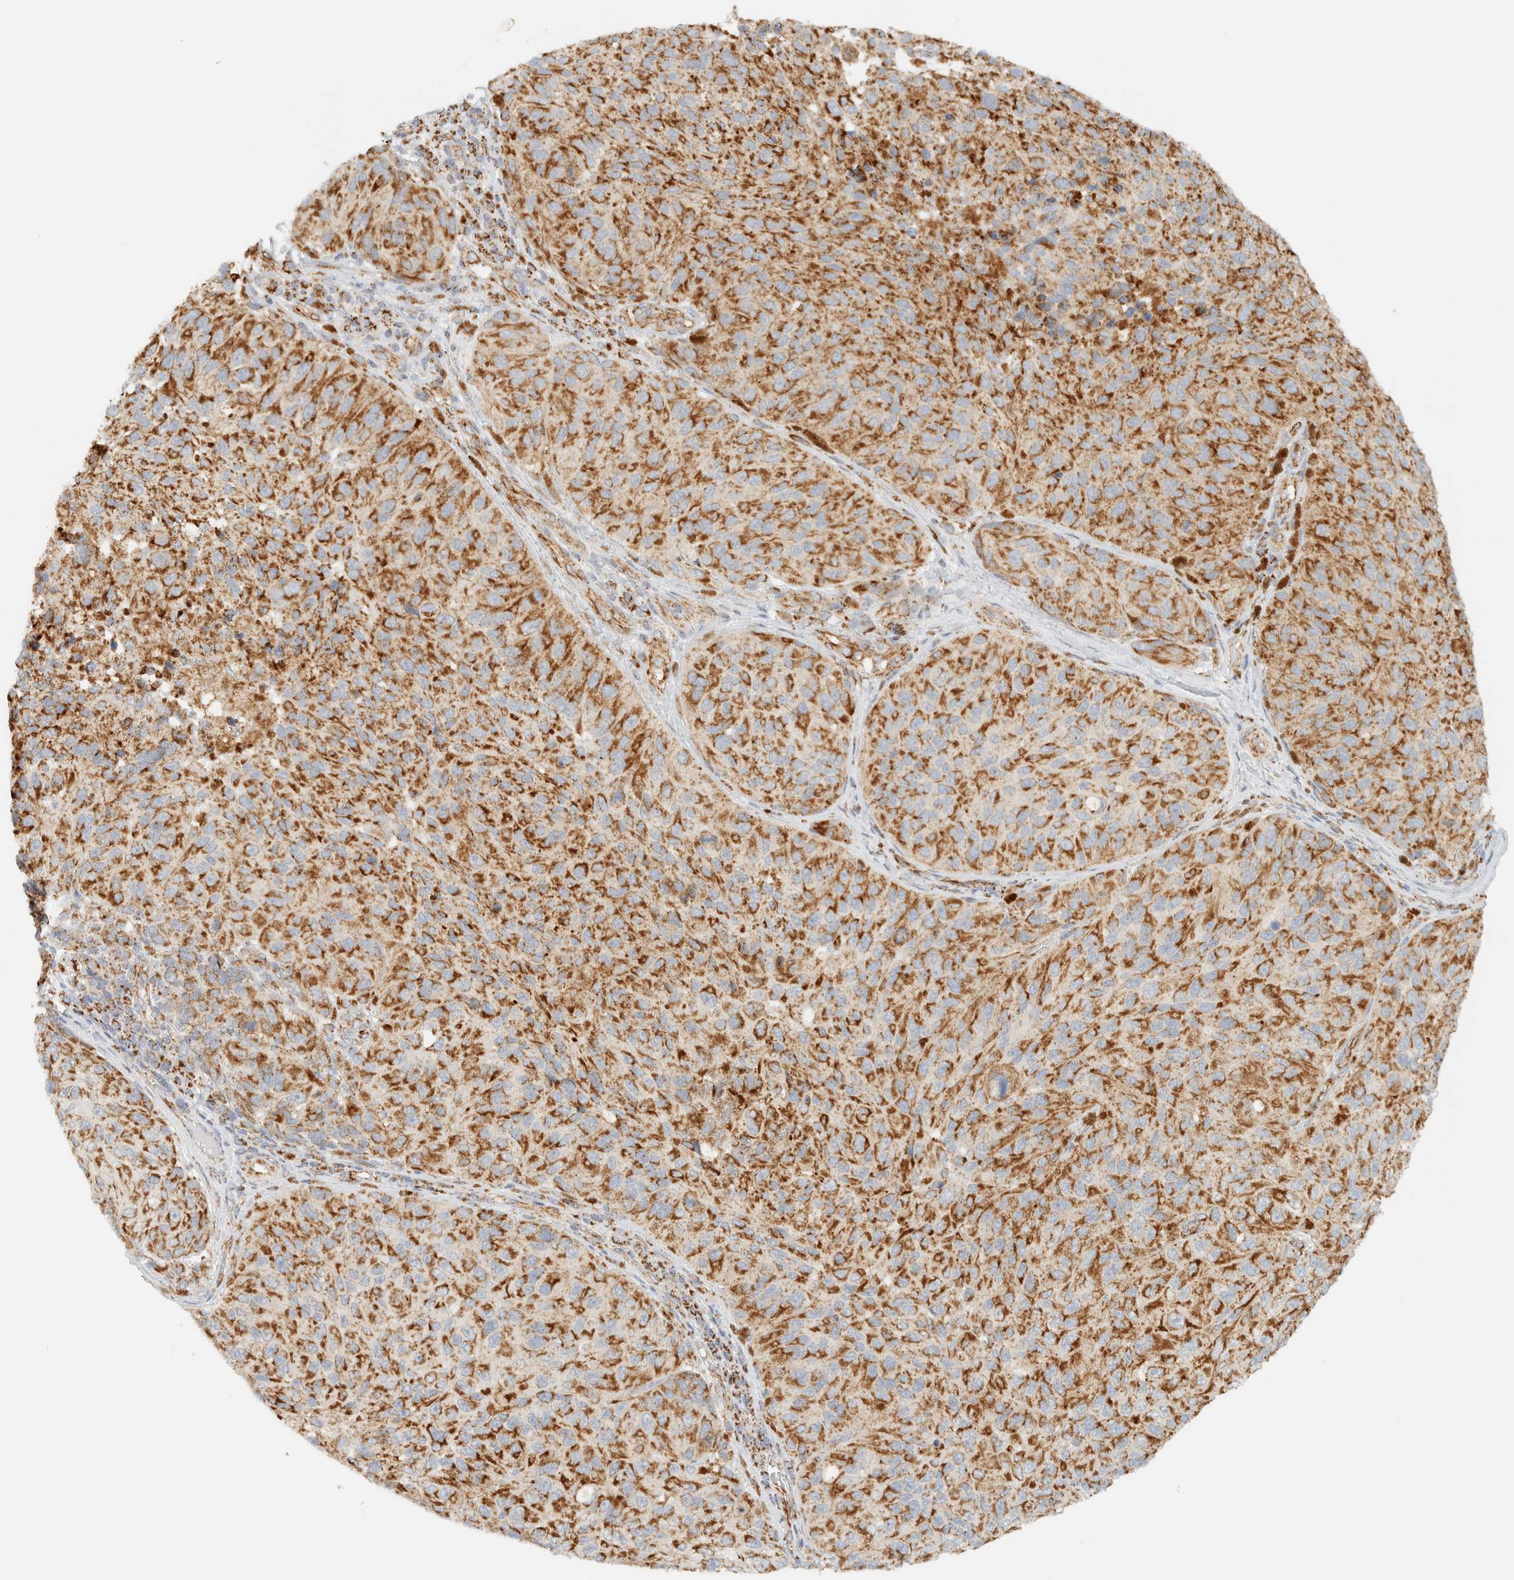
{"staining": {"intensity": "moderate", "quantity": ">75%", "location": "cytoplasmic/membranous"}, "tissue": "melanoma", "cell_type": "Tumor cells", "image_type": "cancer", "snomed": [{"axis": "morphology", "description": "Malignant melanoma, NOS"}, {"axis": "topography", "description": "Skin"}], "caption": "Tumor cells show moderate cytoplasmic/membranous staining in about >75% of cells in malignant melanoma.", "gene": "KIFAP3", "patient": {"sex": "female", "age": 73}}